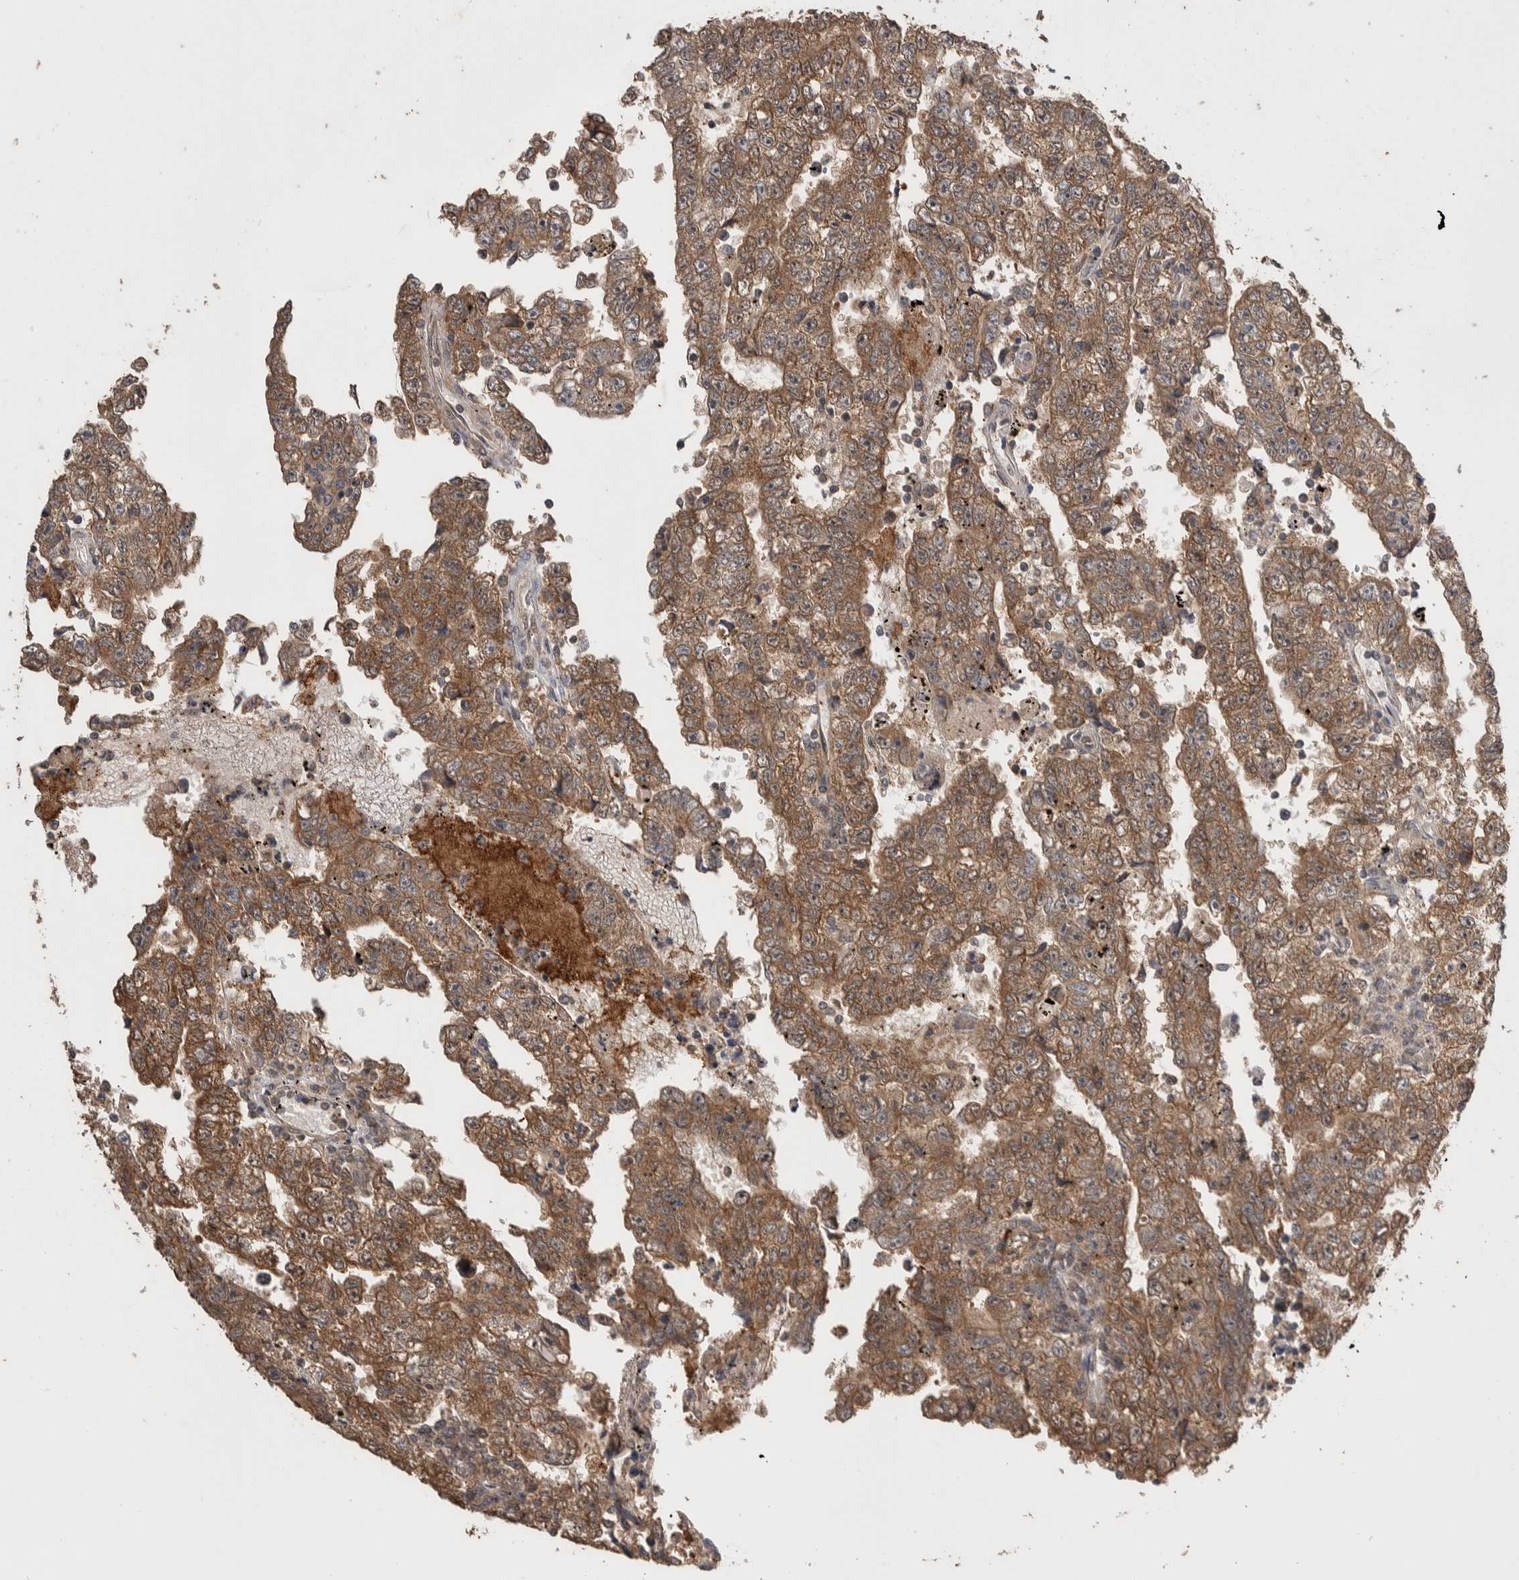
{"staining": {"intensity": "moderate", "quantity": ">75%", "location": "cytoplasmic/membranous"}, "tissue": "testis cancer", "cell_type": "Tumor cells", "image_type": "cancer", "snomed": [{"axis": "morphology", "description": "Carcinoma, Embryonal, NOS"}, {"axis": "topography", "description": "Testis"}], "caption": "IHC staining of testis cancer (embryonal carcinoma), which demonstrates medium levels of moderate cytoplasmic/membranous expression in about >75% of tumor cells indicating moderate cytoplasmic/membranous protein positivity. The staining was performed using DAB (brown) for protein detection and nuclei were counterstained in hematoxylin (blue).", "gene": "DVL2", "patient": {"sex": "male", "age": 25}}